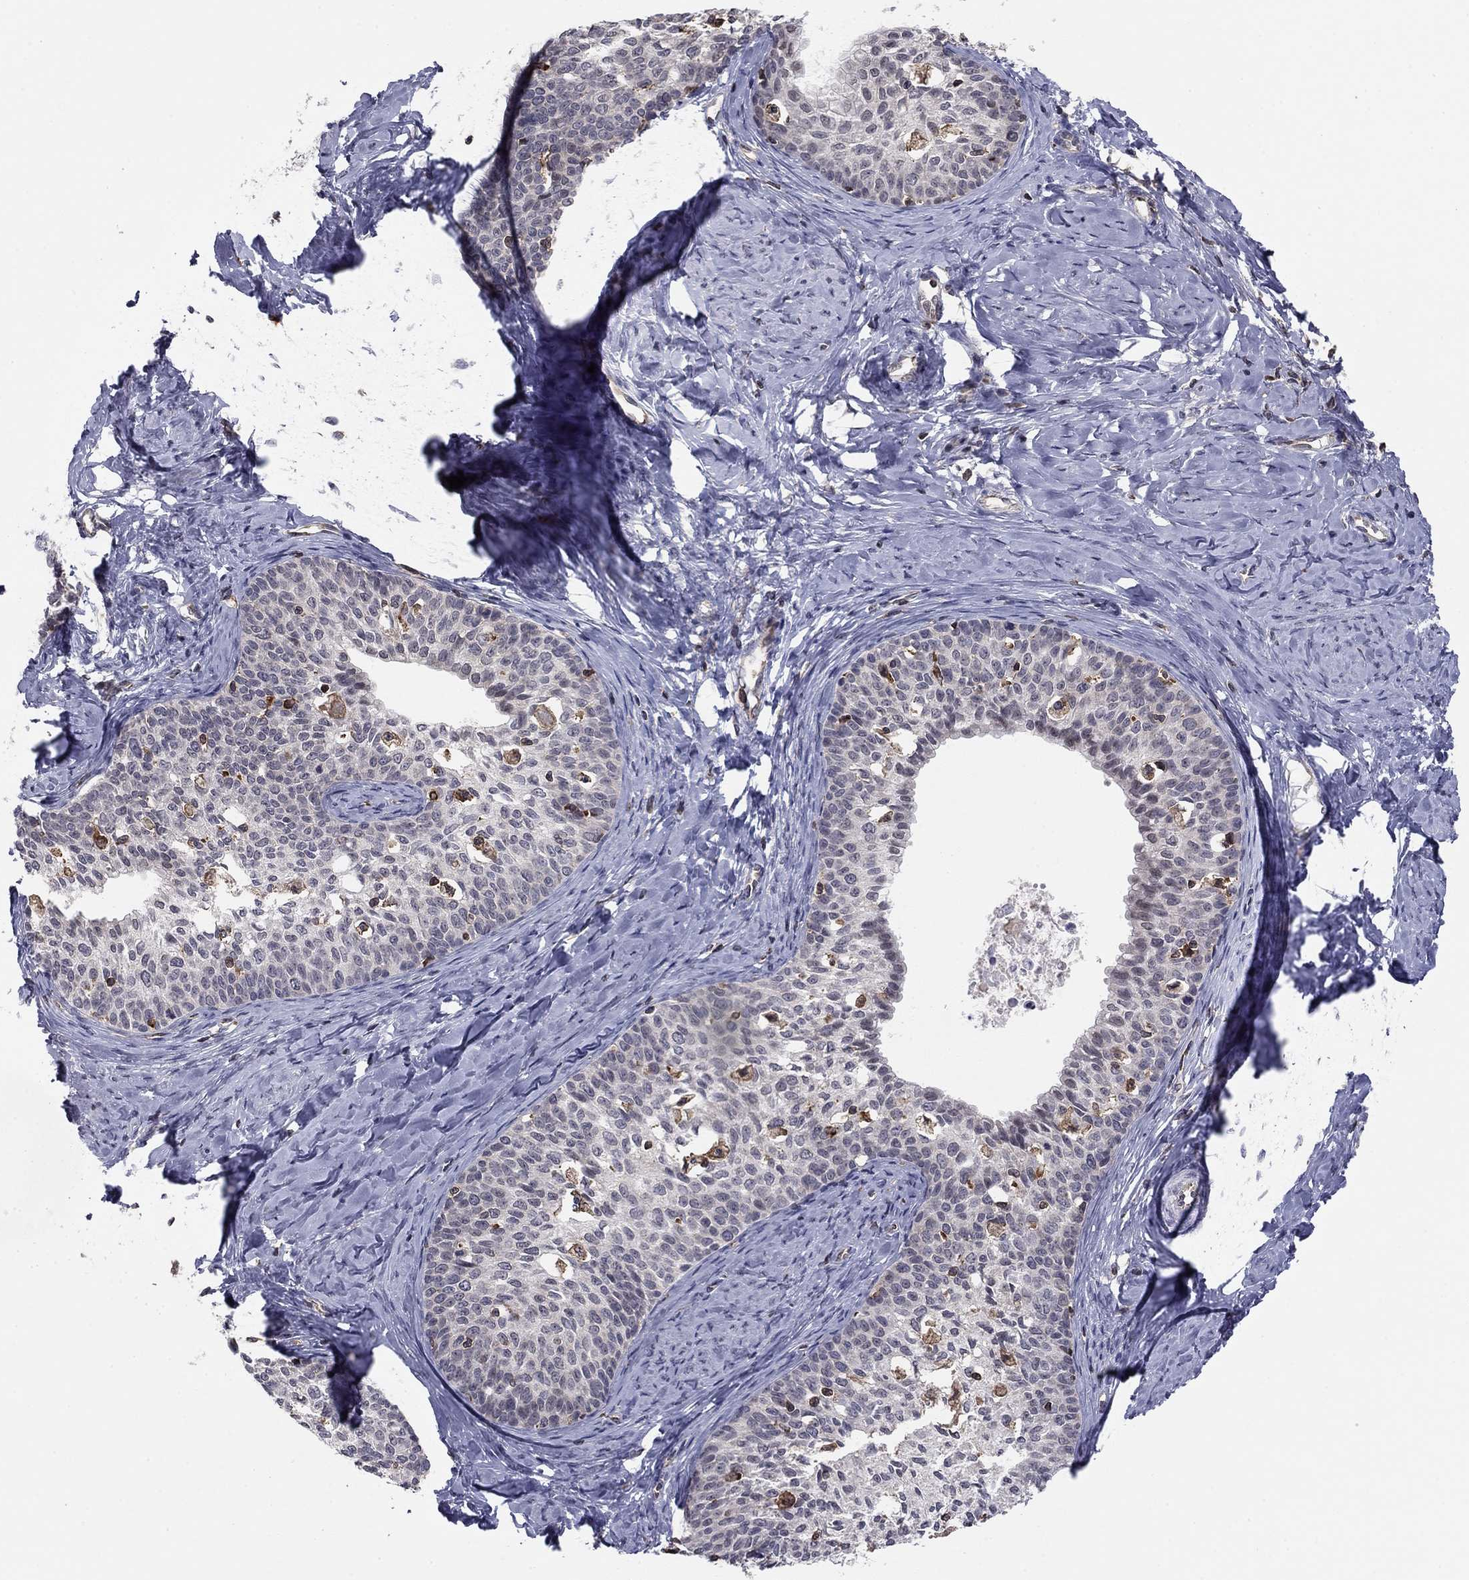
{"staining": {"intensity": "negative", "quantity": "none", "location": "none"}, "tissue": "cervical cancer", "cell_type": "Tumor cells", "image_type": "cancer", "snomed": [{"axis": "morphology", "description": "Squamous cell carcinoma, NOS"}, {"axis": "topography", "description": "Cervix"}], "caption": "This is an immunohistochemistry (IHC) image of human cervical squamous cell carcinoma. There is no expression in tumor cells.", "gene": "PLCB2", "patient": {"sex": "female", "age": 51}}